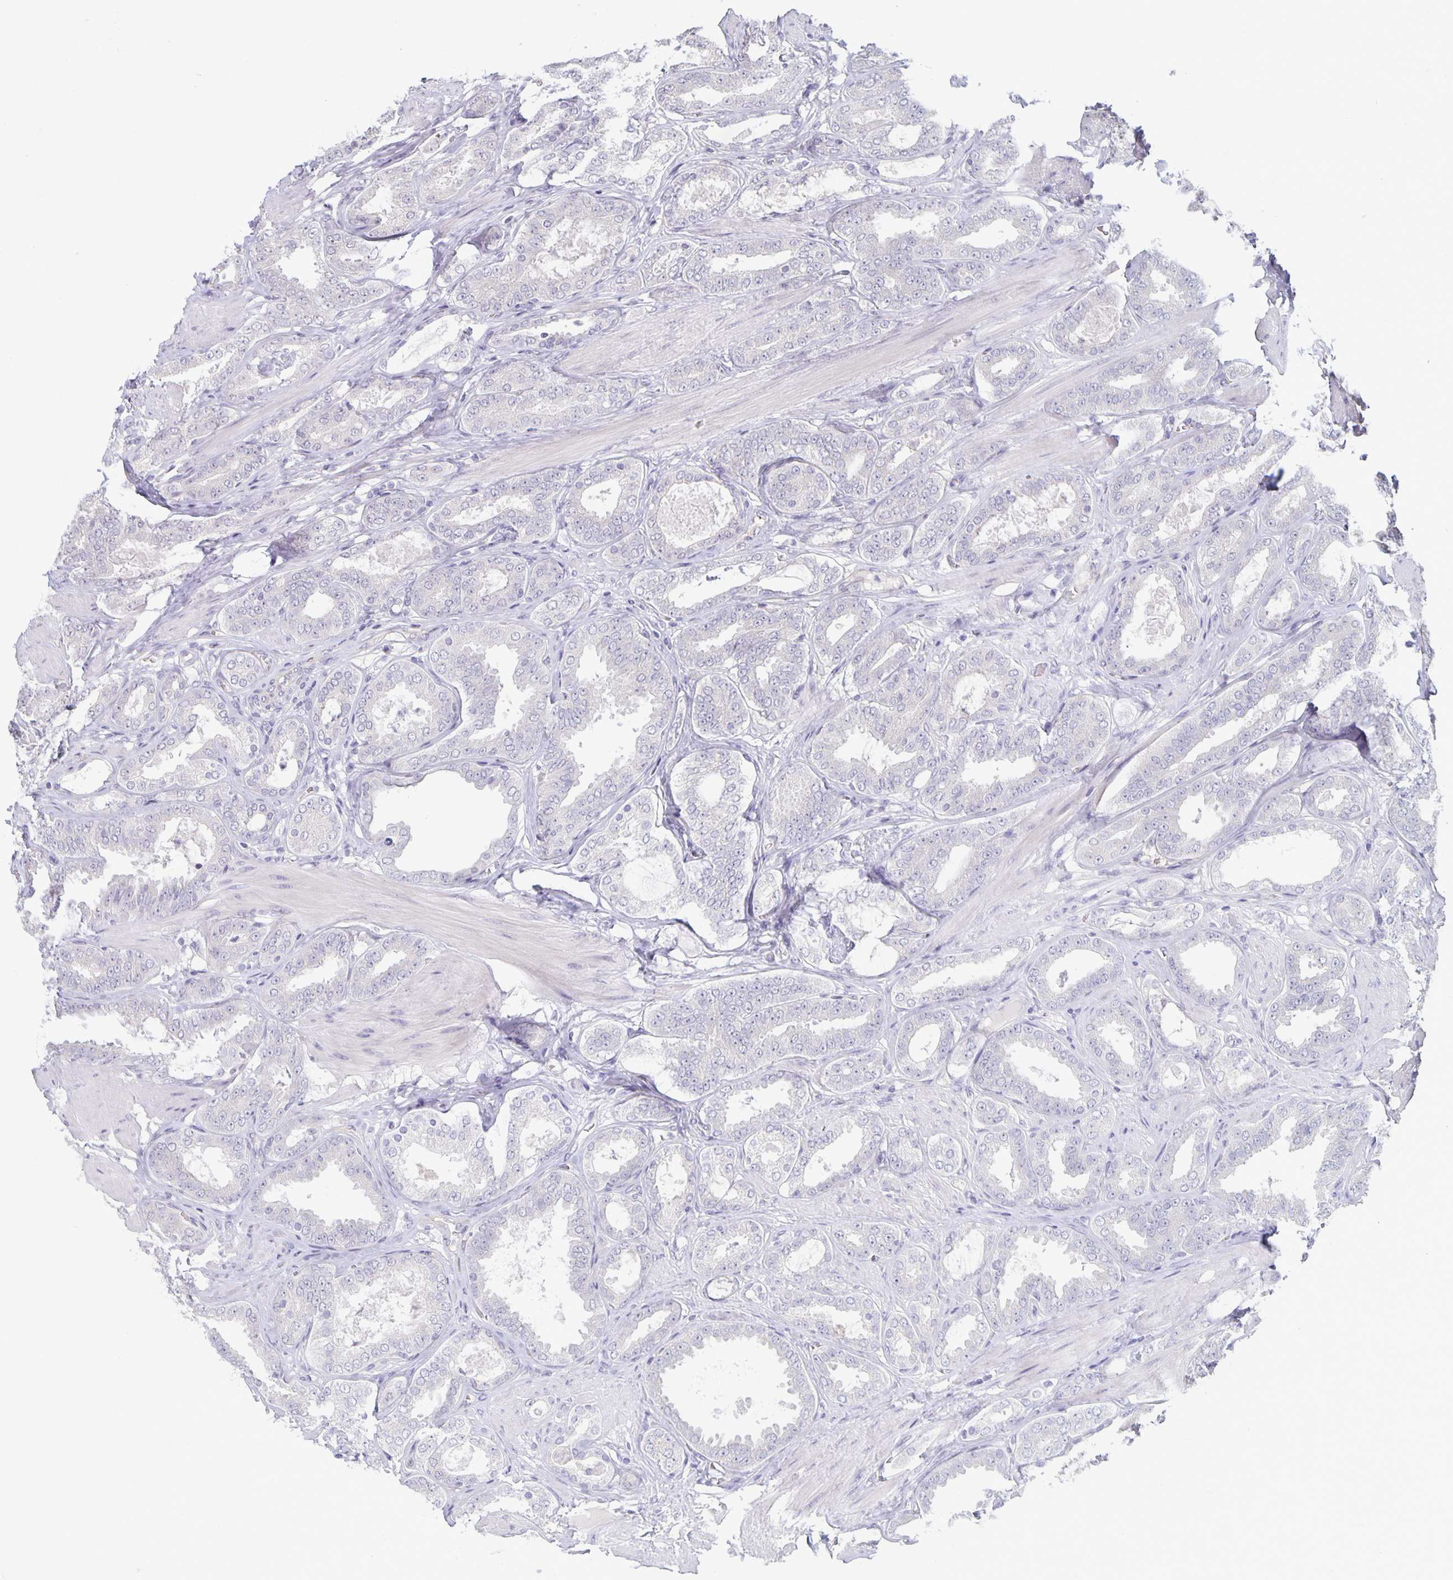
{"staining": {"intensity": "negative", "quantity": "none", "location": "none"}, "tissue": "prostate cancer", "cell_type": "Tumor cells", "image_type": "cancer", "snomed": [{"axis": "morphology", "description": "Adenocarcinoma, High grade"}, {"axis": "topography", "description": "Prostate"}], "caption": "Immunohistochemistry micrograph of human prostate adenocarcinoma (high-grade) stained for a protein (brown), which shows no positivity in tumor cells.", "gene": "PLCB3", "patient": {"sex": "male", "age": 63}}